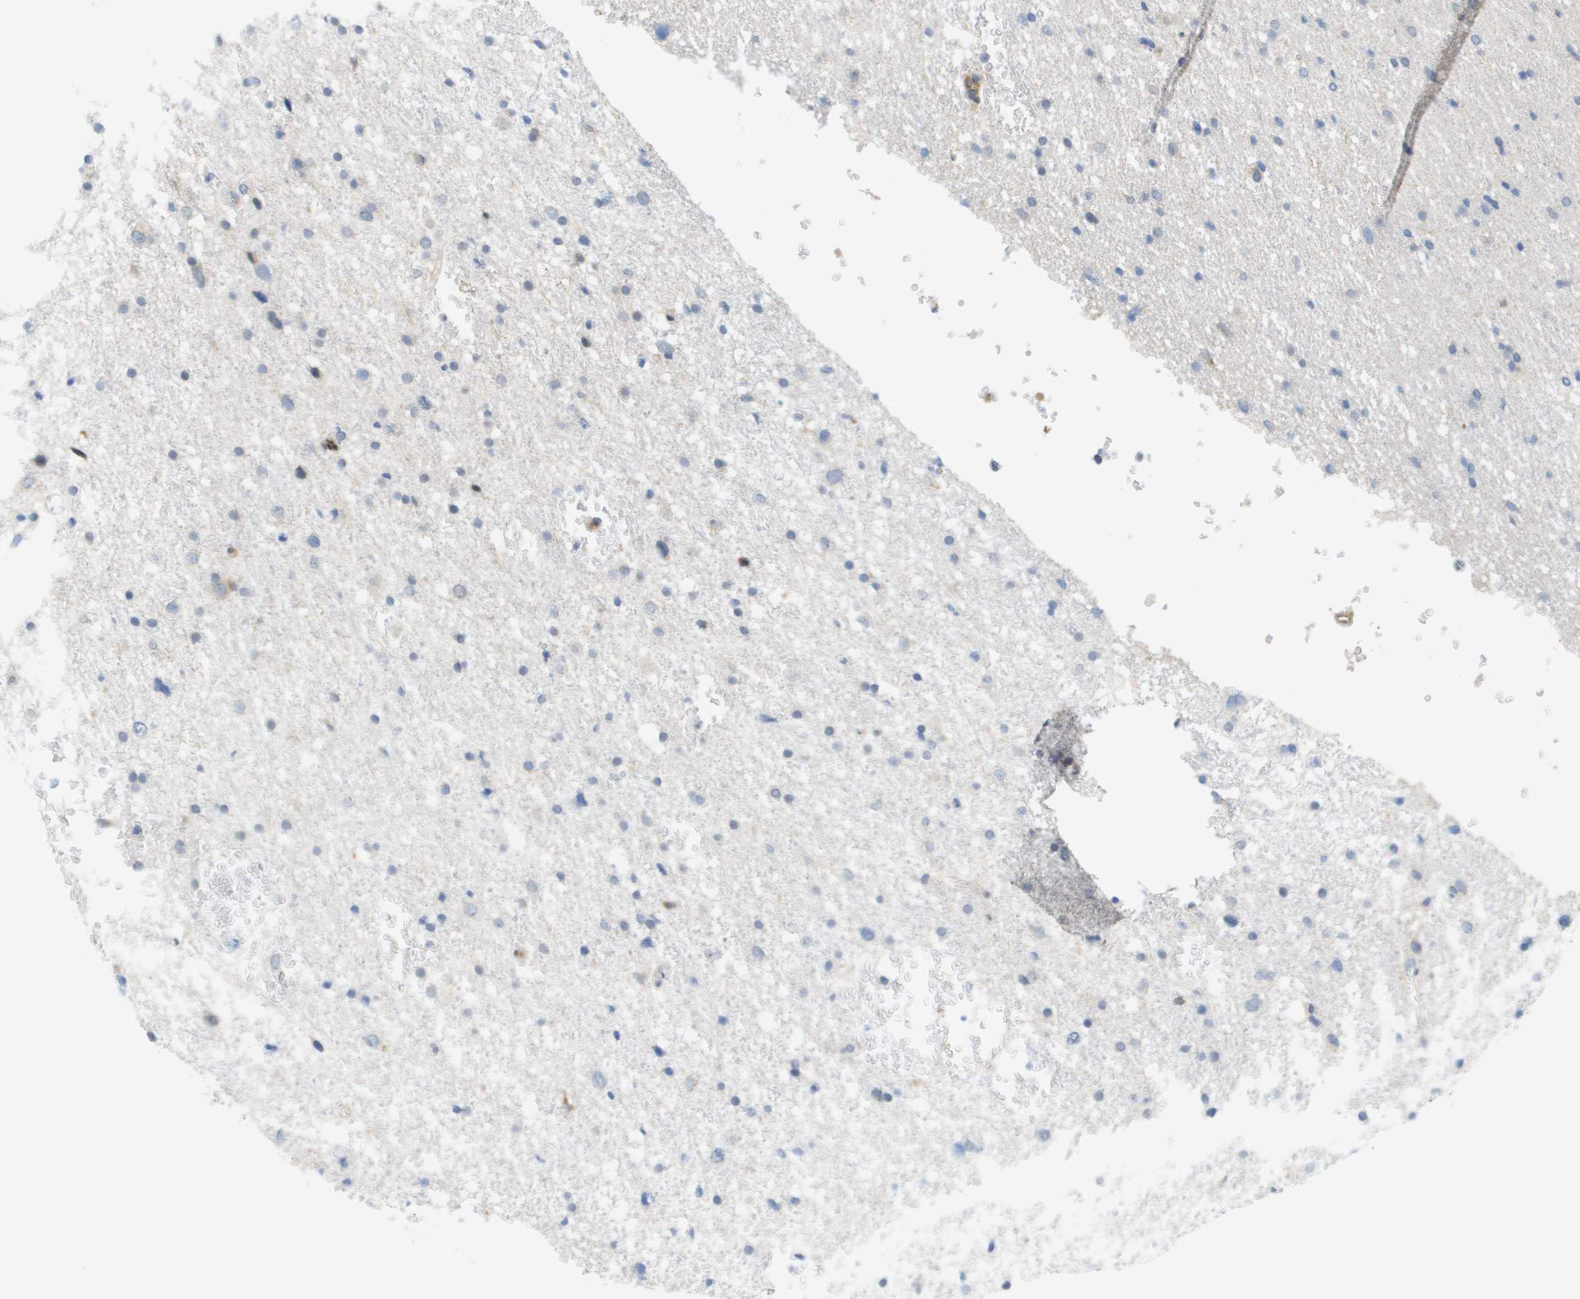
{"staining": {"intensity": "negative", "quantity": "none", "location": "none"}, "tissue": "glioma", "cell_type": "Tumor cells", "image_type": "cancer", "snomed": [{"axis": "morphology", "description": "Glioma, malignant, Low grade"}, {"axis": "topography", "description": "Brain"}], "caption": "Protein analysis of glioma displays no significant positivity in tumor cells.", "gene": "MARCHF8", "patient": {"sex": "female", "age": 37}}